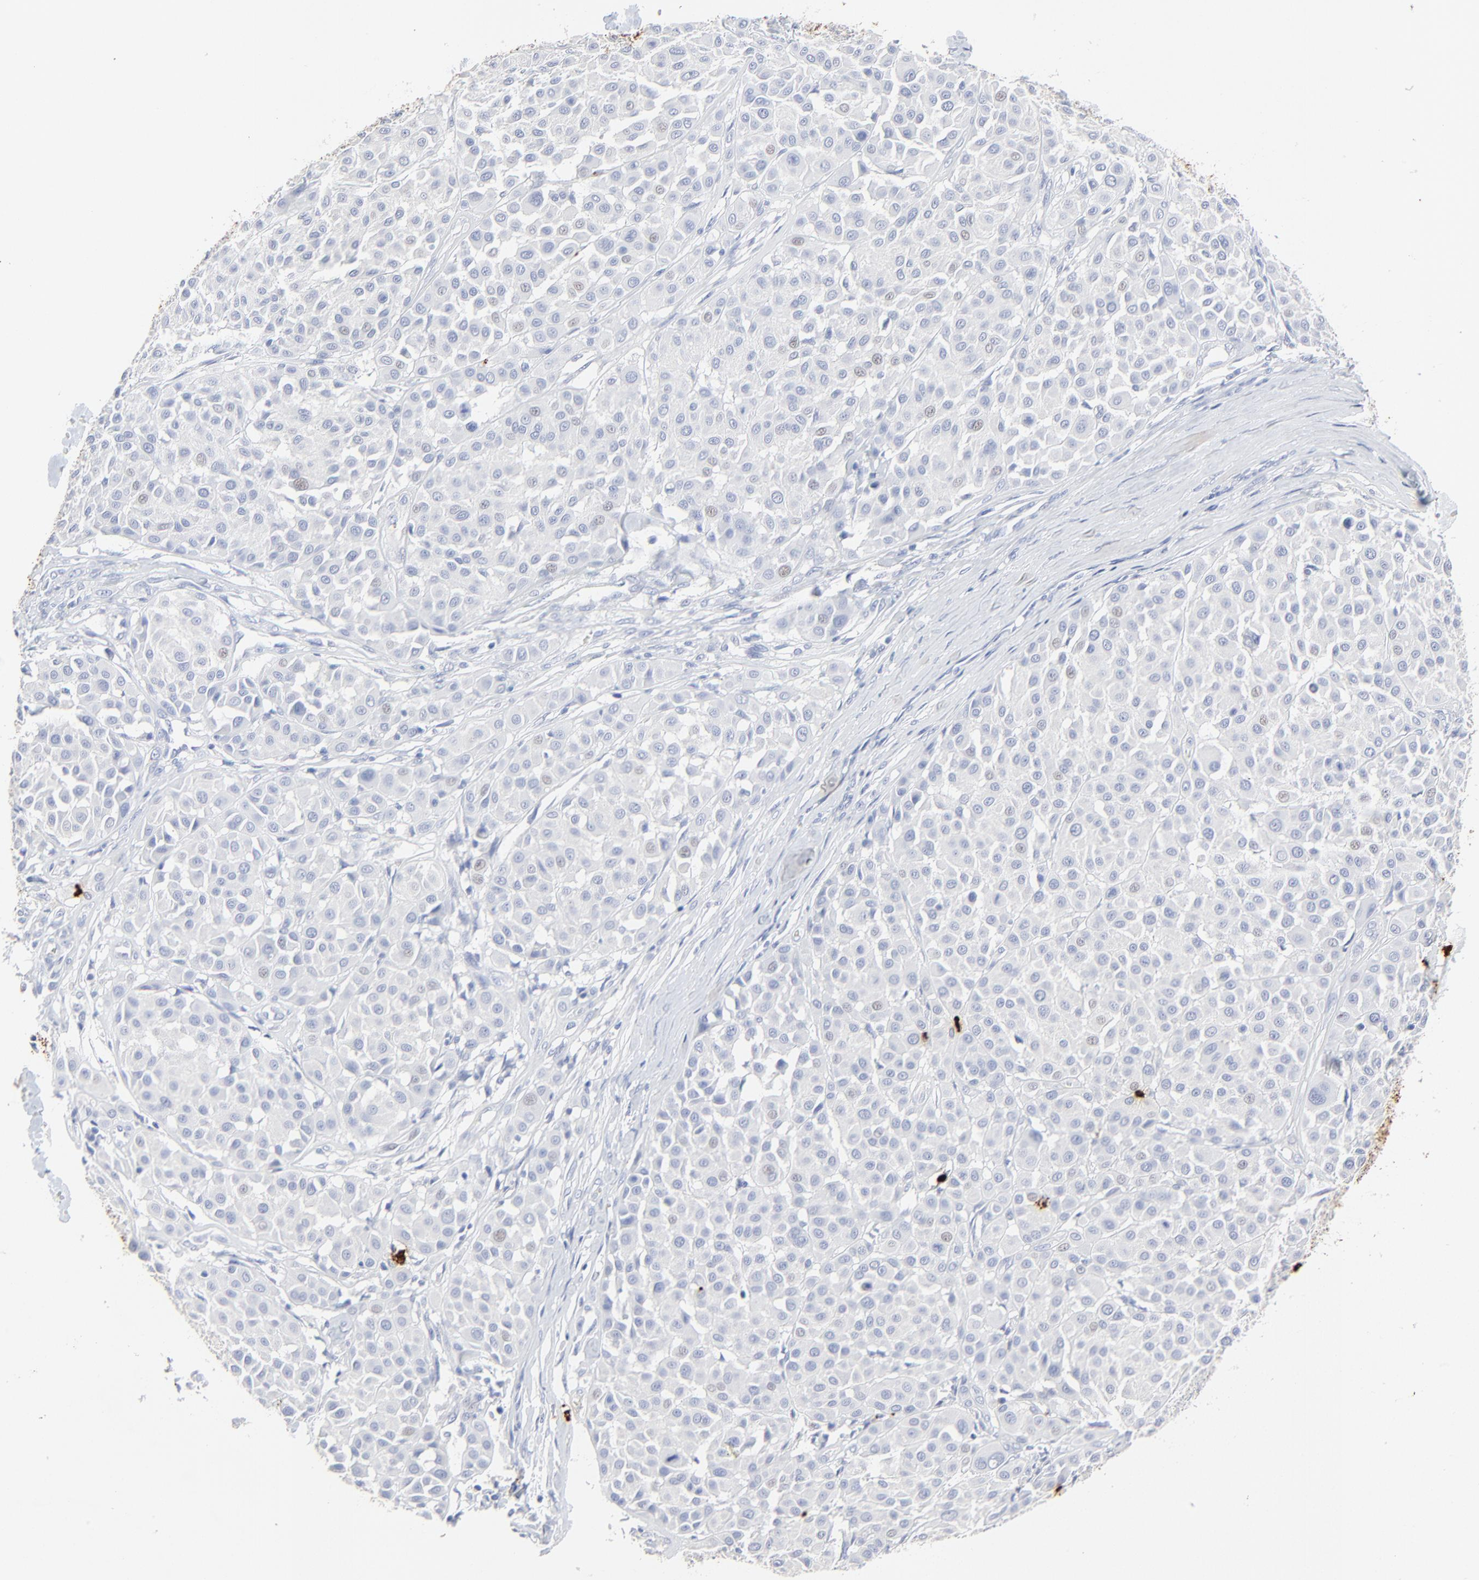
{"staining": {"intensity": "negative", "quantity": "none", "location": "none"}, "tissue": "melanoma", "cell_type": "Tumor cells", "image_type": "cancer", "snomed": [{"axis": "morphology", "description": "Malignant melanoma, Metastatic site"}, {"axis": "topography", "description": "Soft tissue"}], "caption": "IHC micrograph of neoplastic tissue: melanoma stained with DAB (3,3'-diaminobenzidine) displays no significant protein expression in tumor cells.", "gene": "LCN2", "patient": {"sex": "male", "age": 41}}